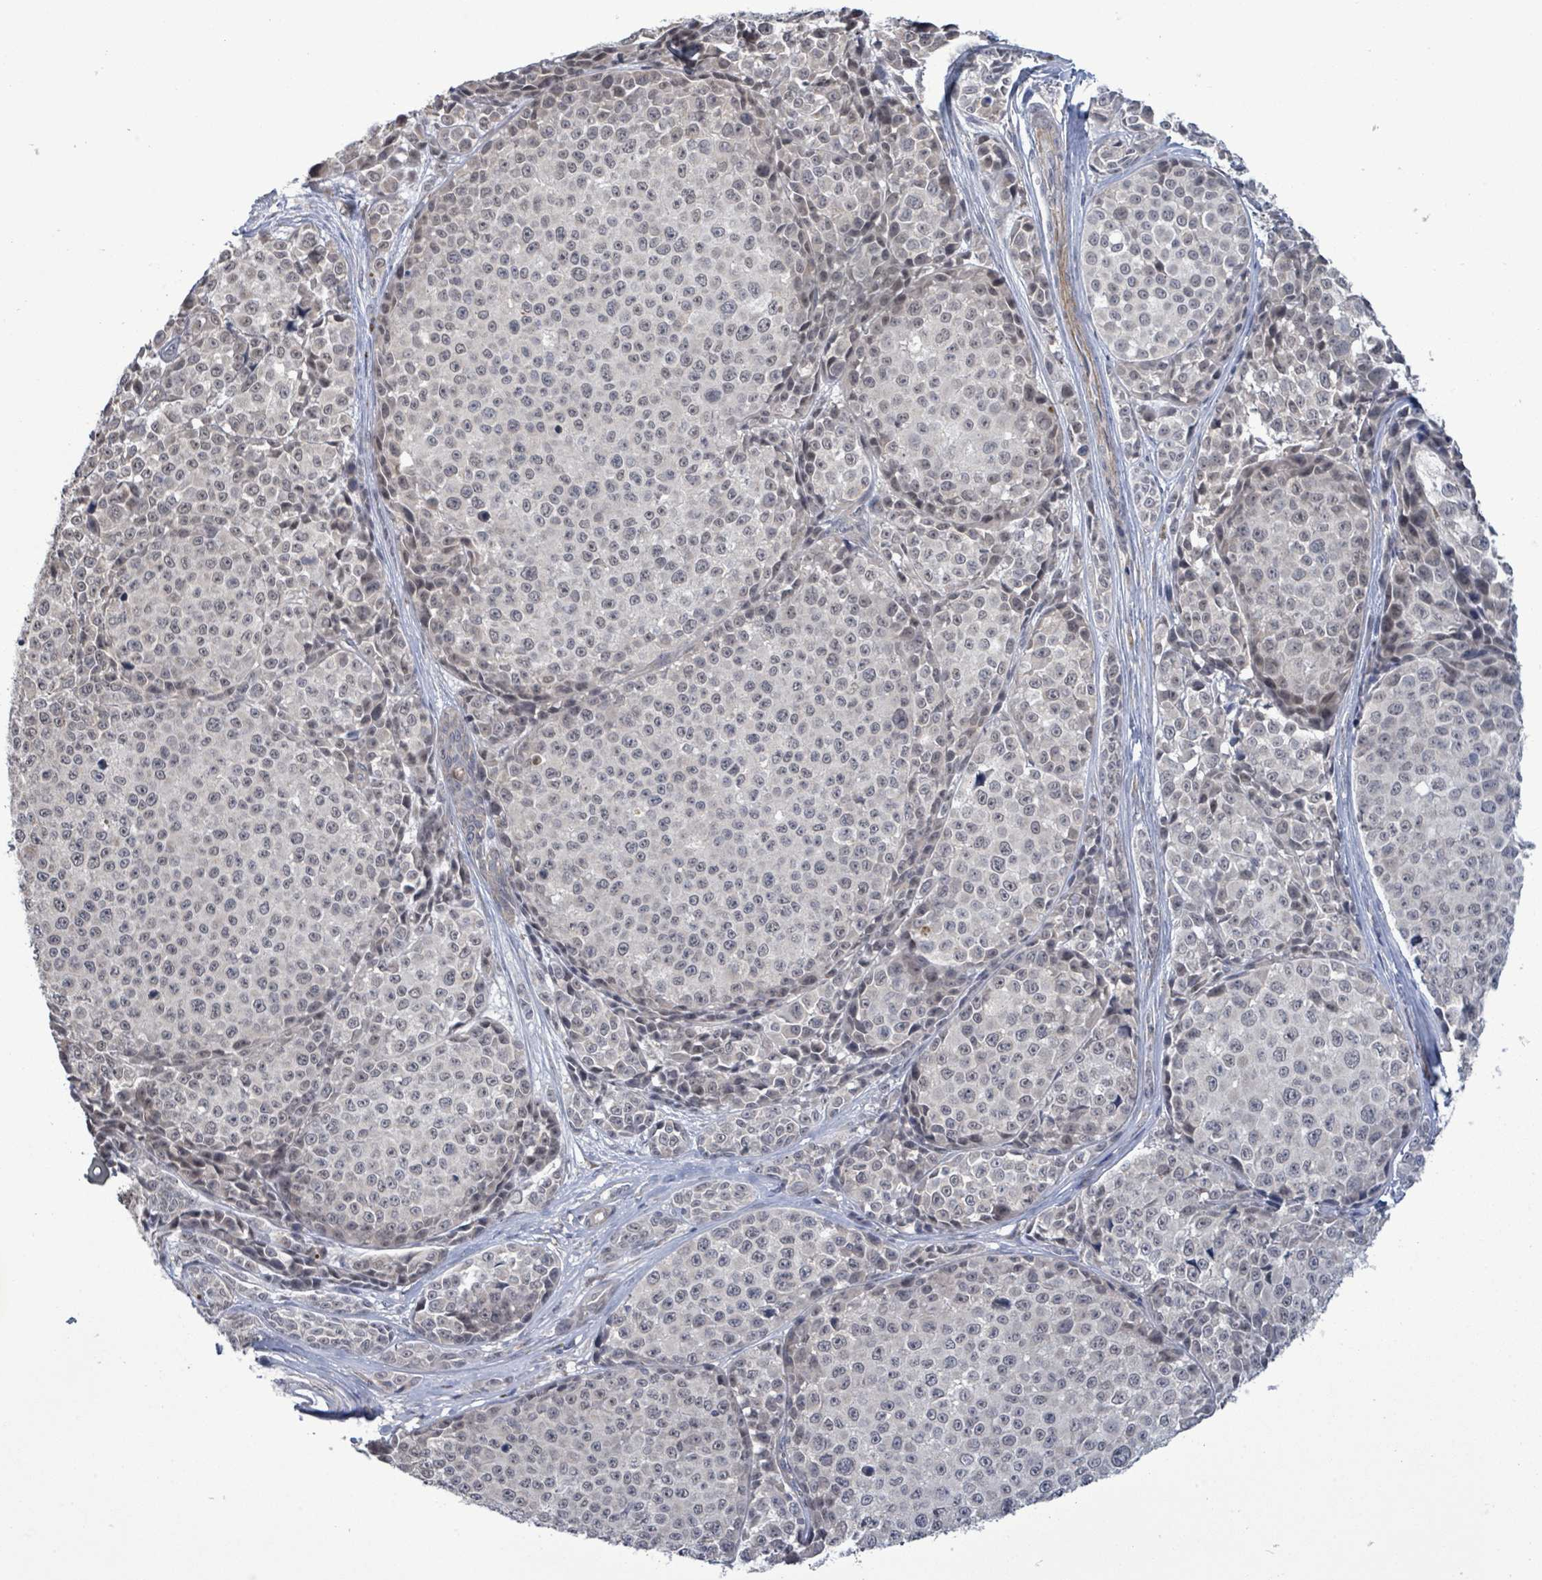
{"staining": {"intensity": "negative", "quantity": "none", "location": "none"}, "tissue": "melanoma", "cell_type": "Tumor cells", "image_type": "cancer", "snomed": [{"axis": "morphology", "description": "Malignant melanoma, NOS"}, {"axis": "topography", "description": "Skin"}], "caption": "High power microscopy histopathology image of an immunohistochemistry (IHC) histopathology image of malignant melanoma, revealing no significant expression in tumor cells. (DAB immunohistochemistry (IHC) visualized using brightfield microscopy, high magnification).", "gene": "AMMECR1", "patient": {"sex": "female", "age": 35}}